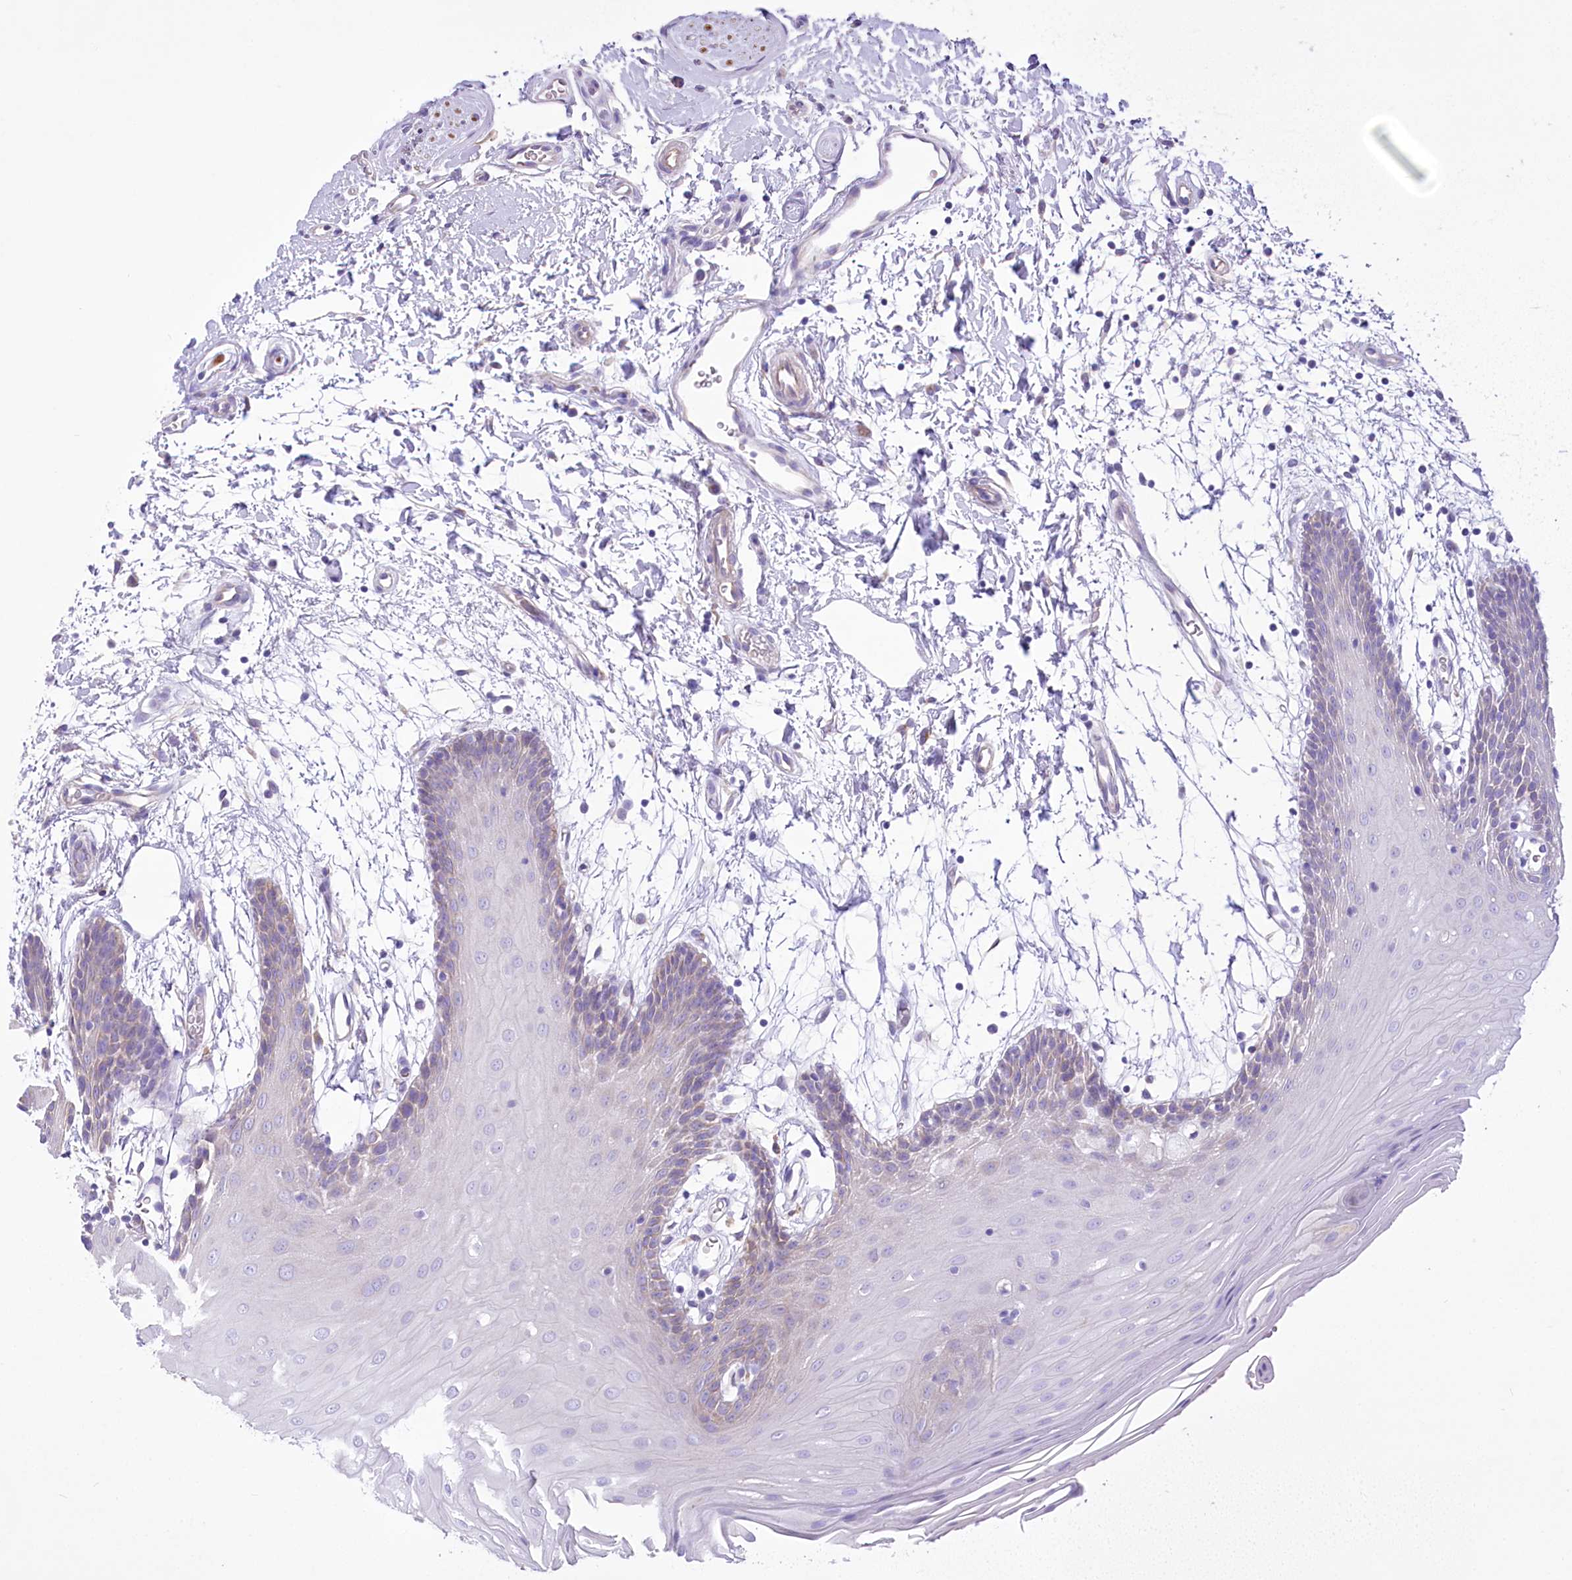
{"staining": {"intensity": "negative", "quantity": "none", "location": "none"}, "tissue": "oral mucosa", "cell_type": "Squamous epithelial cells", "image_type": "normal", "snomed": [{"axis": "morphology", "description": "Normal tissue, NOS"}, {"axis": "topography", "description": "Skeletal muscle"}, {"axis": "topography", "description": "Oral tissue"}, {"axis": "topography", "description": "Salivary gland"}, {"axis": "topography", "description": "Peripheral nerve tissue"}], "caption": "IHC of normal oral mucosa exhibits no expression in squamous epithelial cells.", "gene": "LRRC34", "patient": {"sex": "male", "age": 54}}